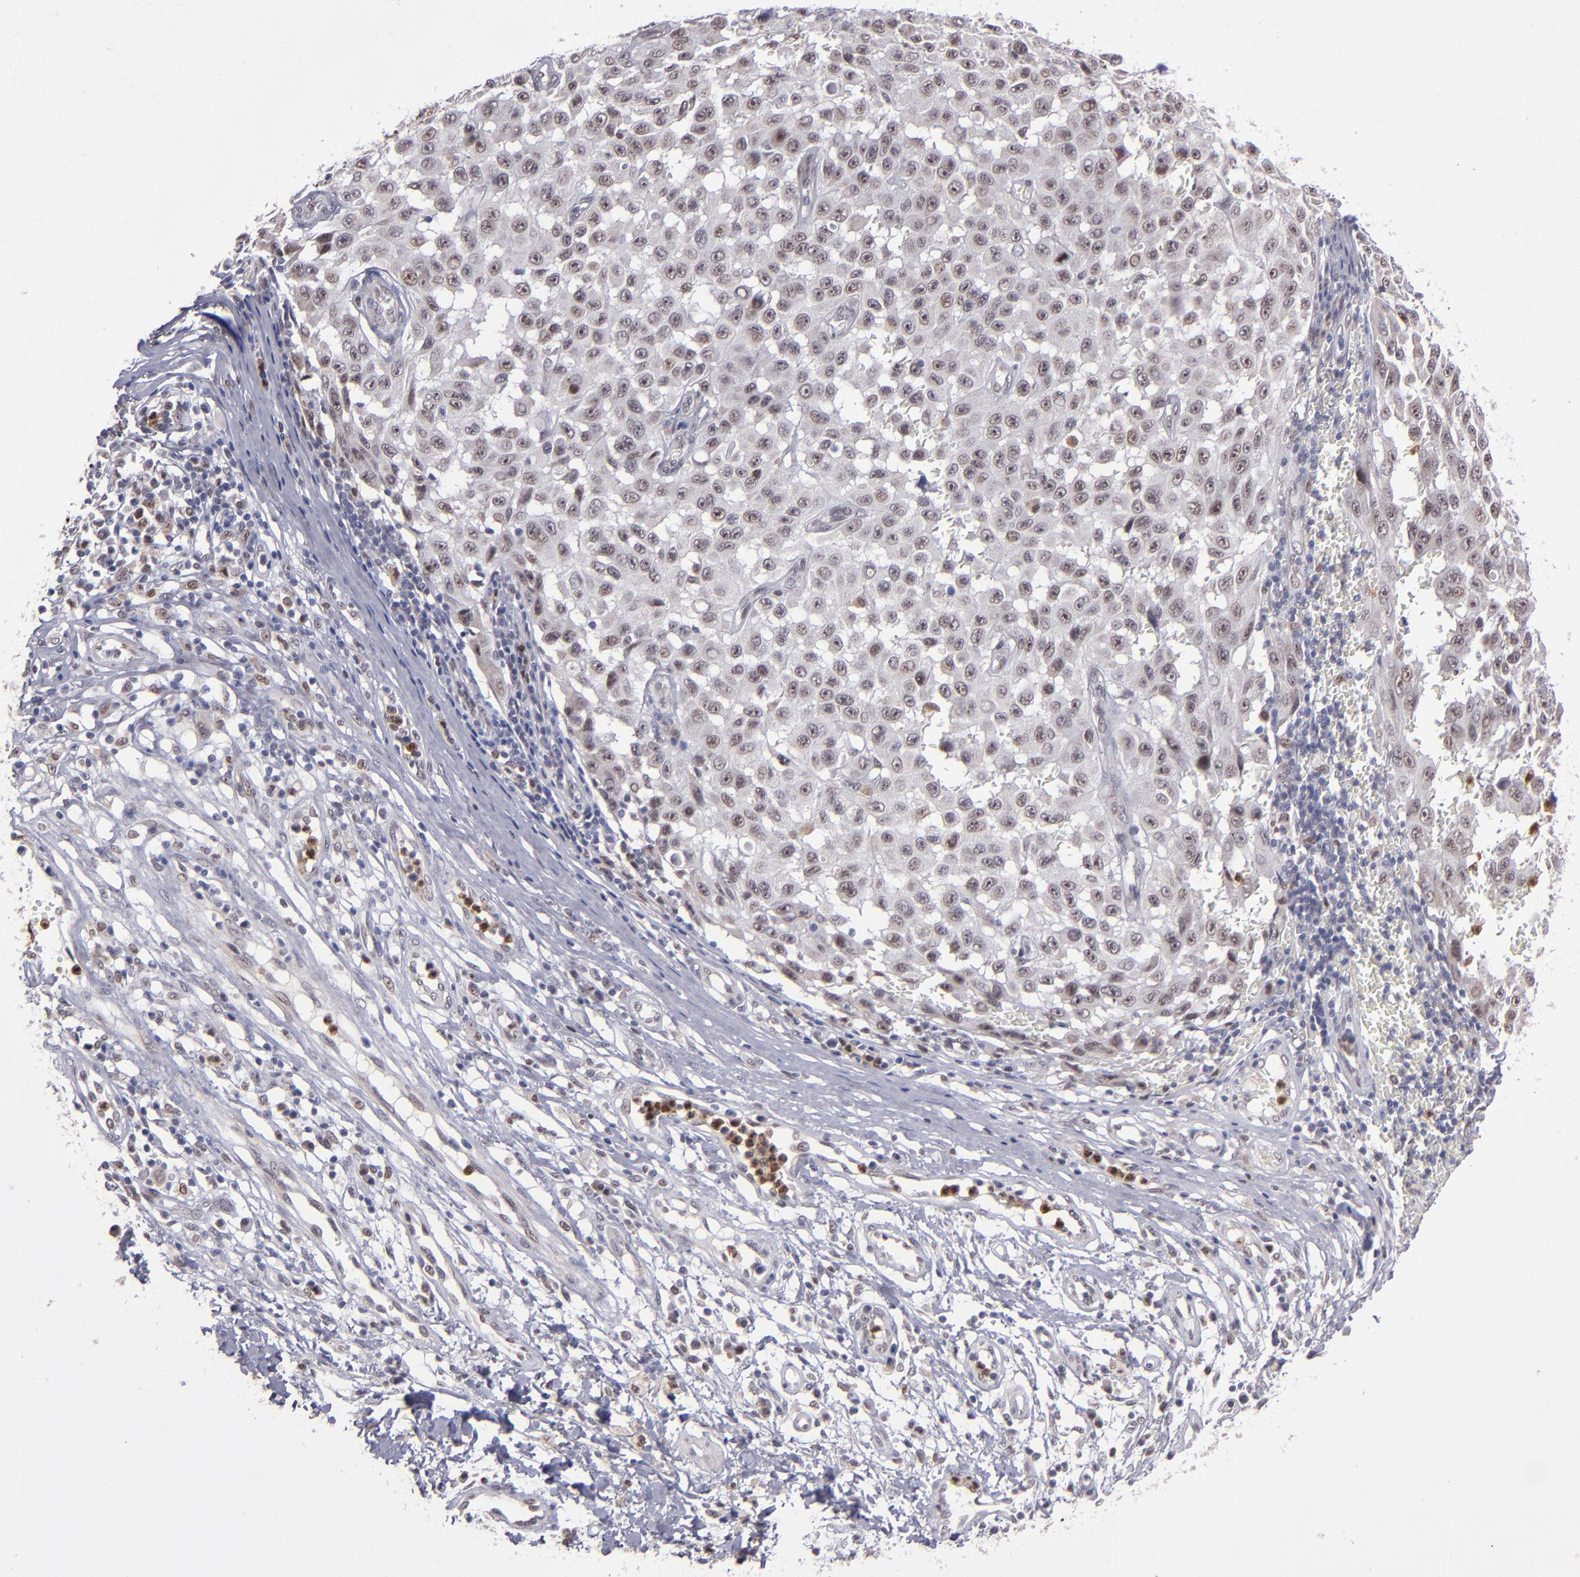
{"staining": {"intensity": "negative", "quantity": "none", "location": "none"}, "tissue": "melanoma", "cell_type": "Tumor cells", "image_type": "cancer", "snomed": [{"axis": "morphology", "description": "Malignant melanoma, NOS"}, {"axis": "topography", "description": "Skin"}], "caption": "Immunohistochemical staining of human malignant melanoma reveals no significant positivity in tumor cells.", "gene": "RREB1", "patient": {"sex": "male", "age": 30}}